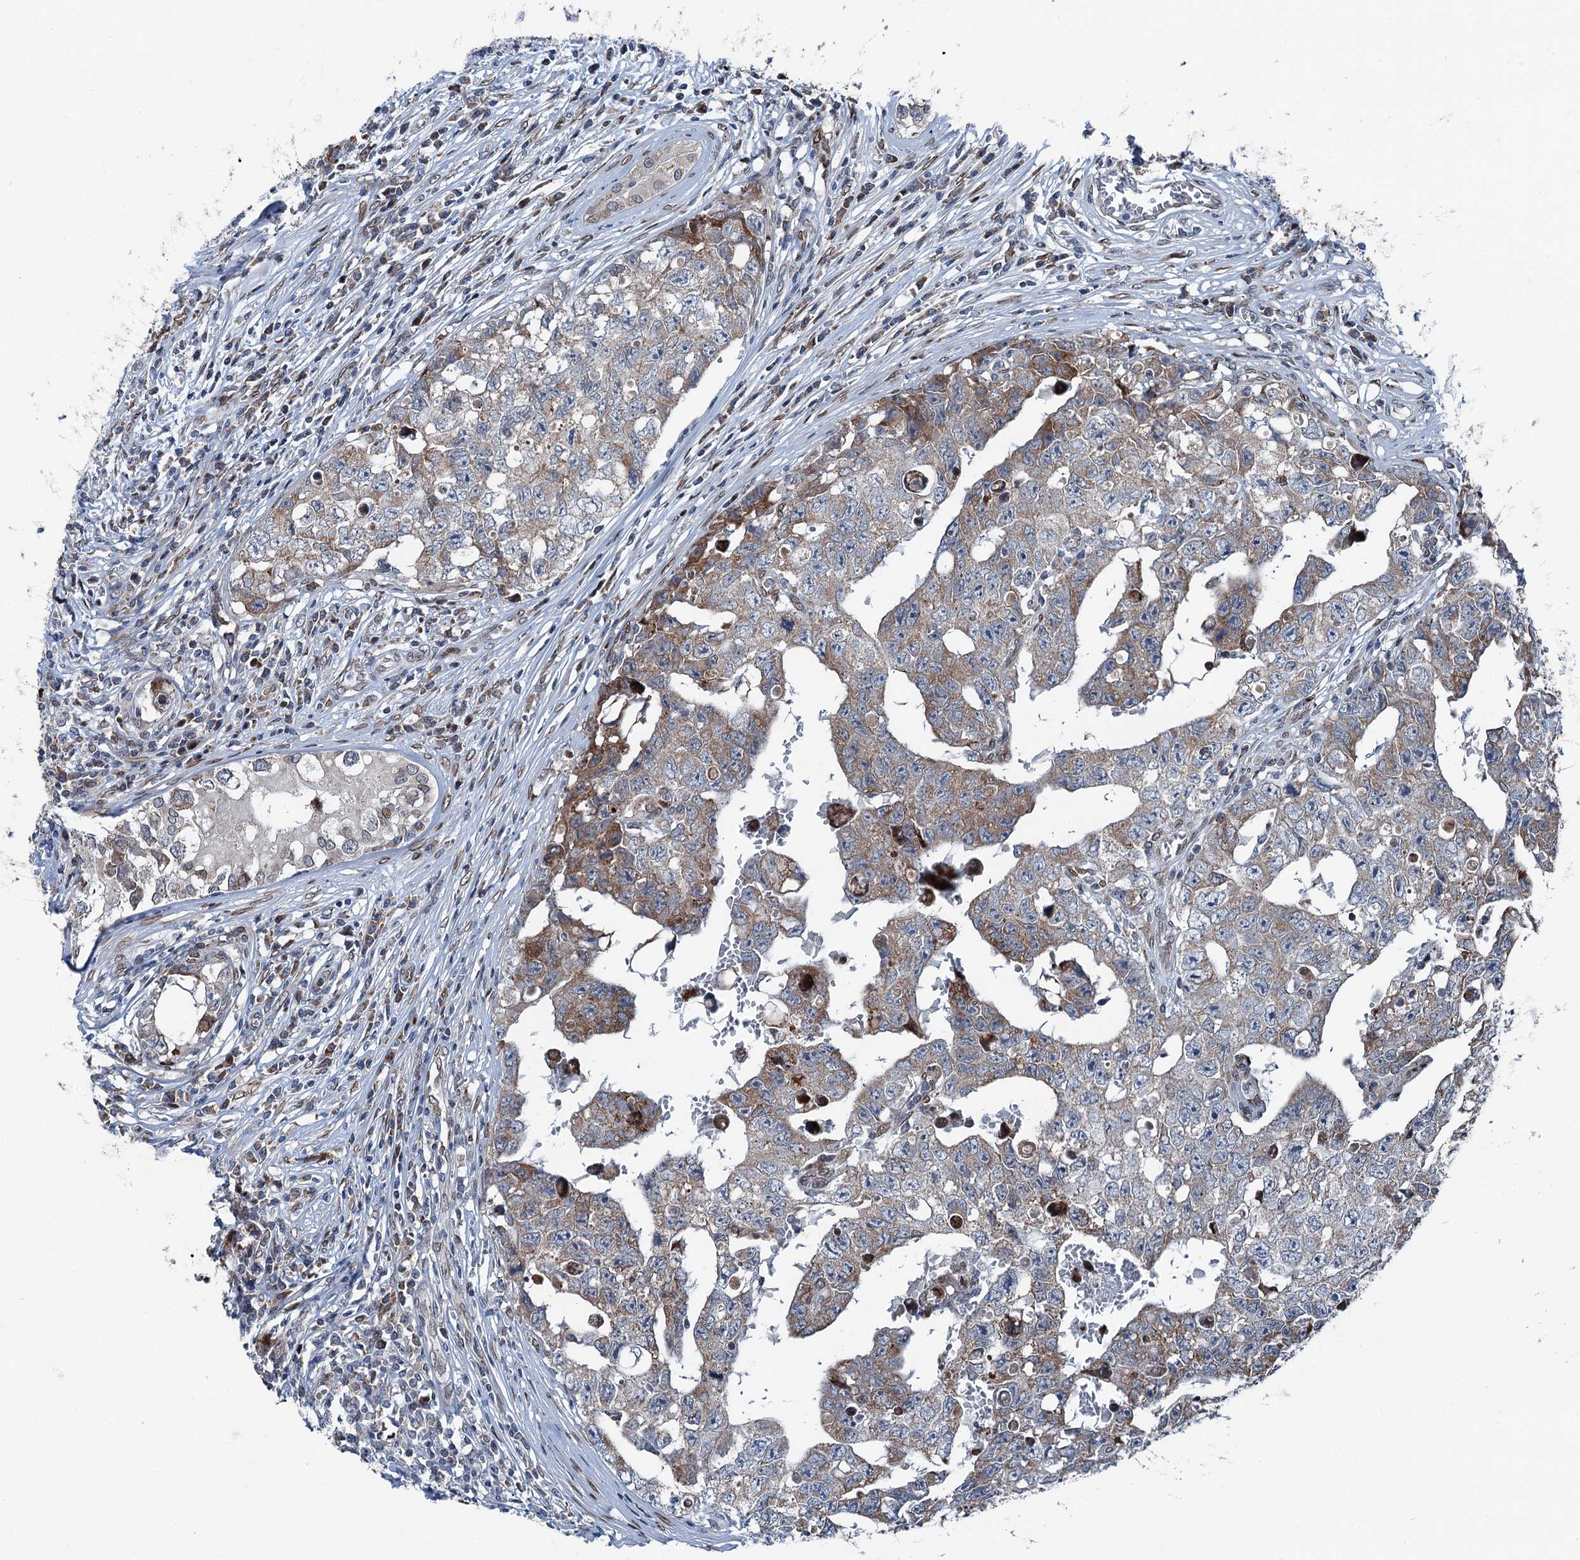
{"staining": {"intensity": "moderate", "quantity": "25%-75%", "location": "cytoplasmic/membranous"}, "tissue": "testis cancer", "cell_type": "Tumor cells", "image_type": "cancer", "snomed": [{"axis": "morphology", "description": "Carcinoma, Embryonal, NOS"}, {"axis": "topography", "description": "Testis"}], "caption": "Protein staining of embryonal carcinoma (testis) tissue shows moderate cytoplasmic/membranous expression in about 25%-75% of tumor cells.", "gene": "MRPL14", "patient": {"sex": "male", "age": 17}}